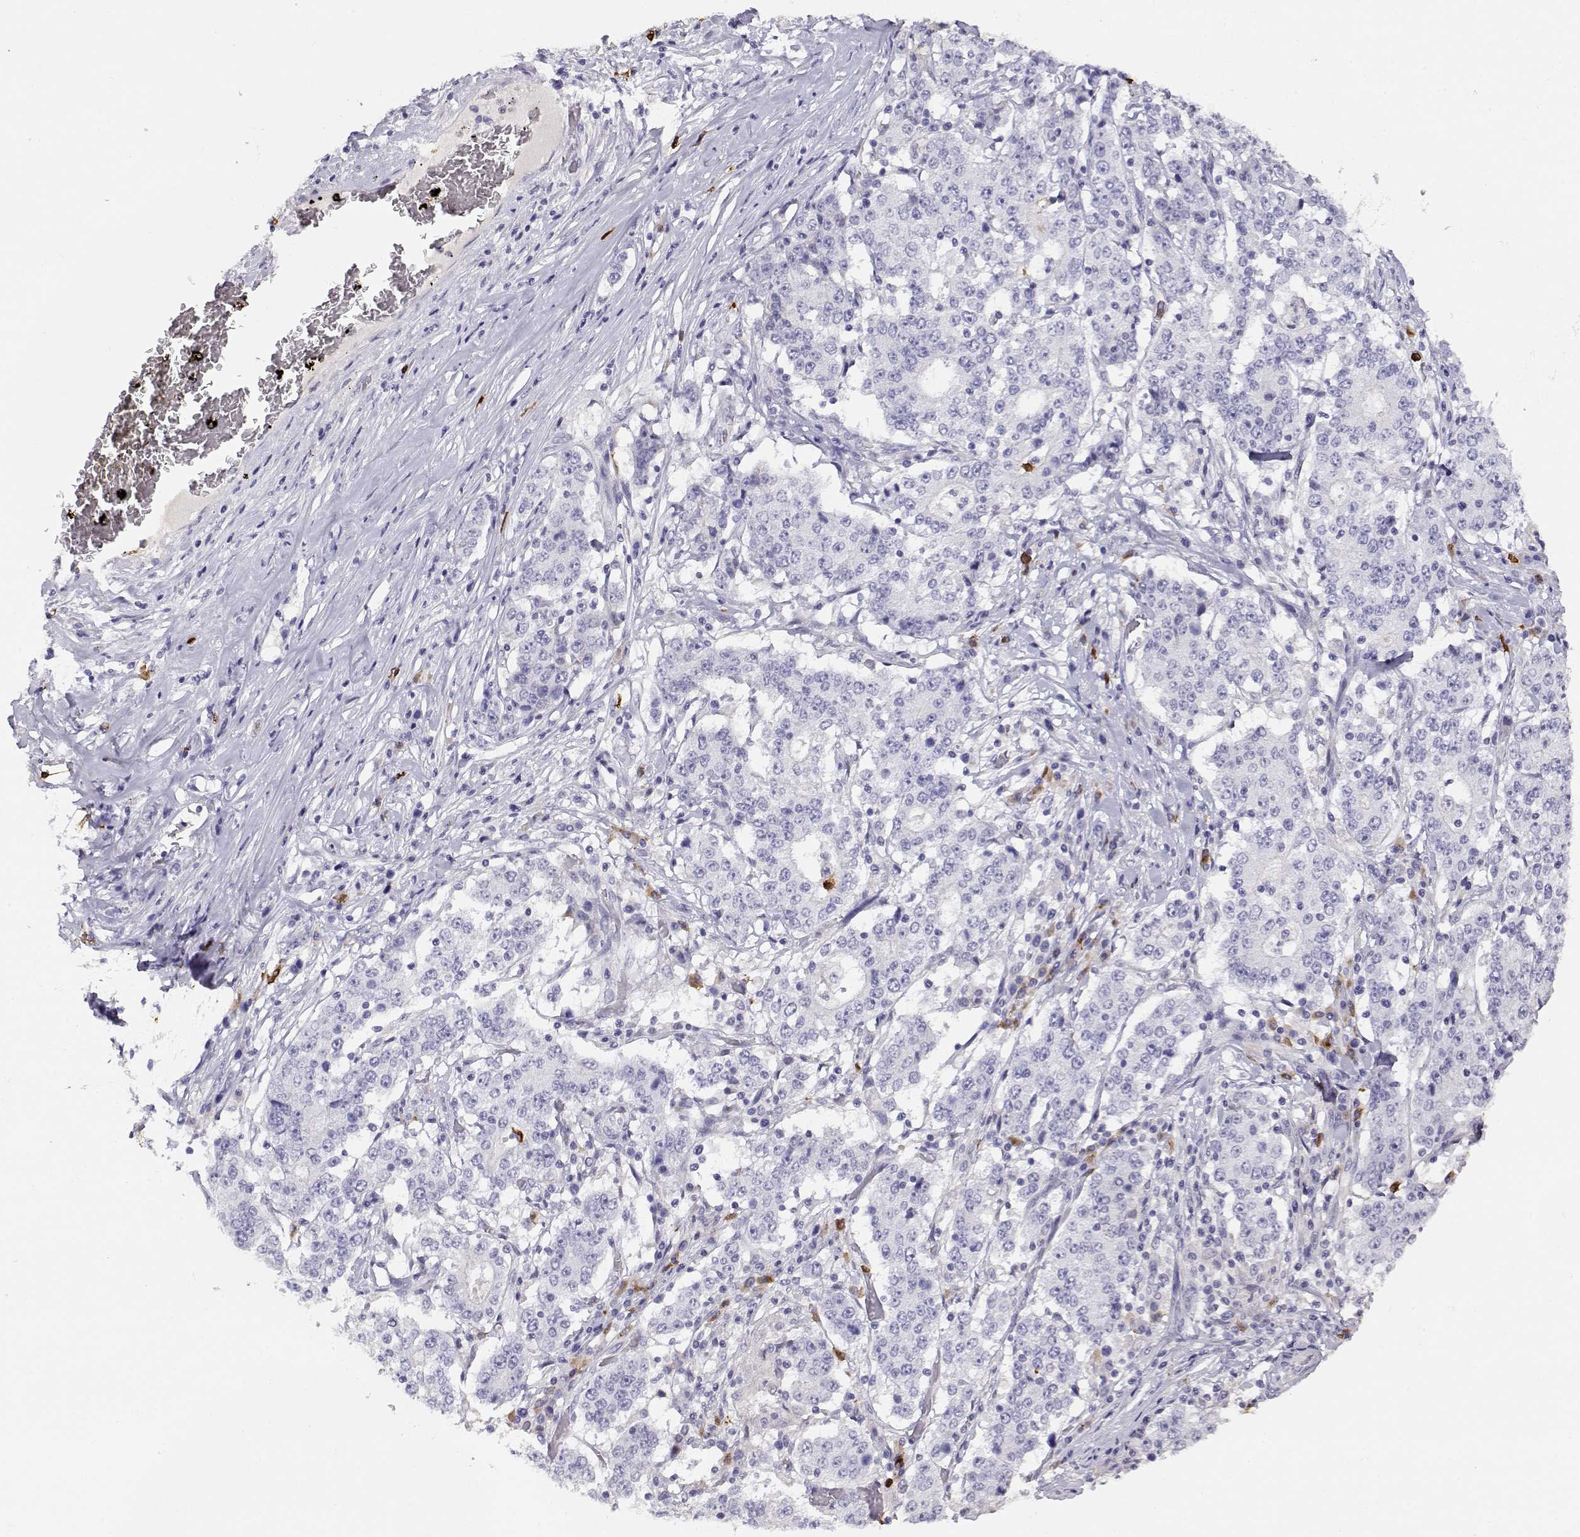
{"staining": {"intensity": "negative", "quantity": "none", "location": "none"}, "tissue": "stomach cancer", "cell_type": "Tumor cells", "image_type": "cancer", "snomed": [{"axis": "morphology", "description": "Adenocarcinoma, NOS"}, {"axis": "topography", "description": "Stomach"}], "caption": "Micrograph shows no significant protein staining in tumor cells of stomach adenocarcinoma. (Brightfield microscopy of DAB immunohistochemistry (IHC) at high magnification).", "gene": "CDHR1", "patient": {"sex": "male", "age": 59}}